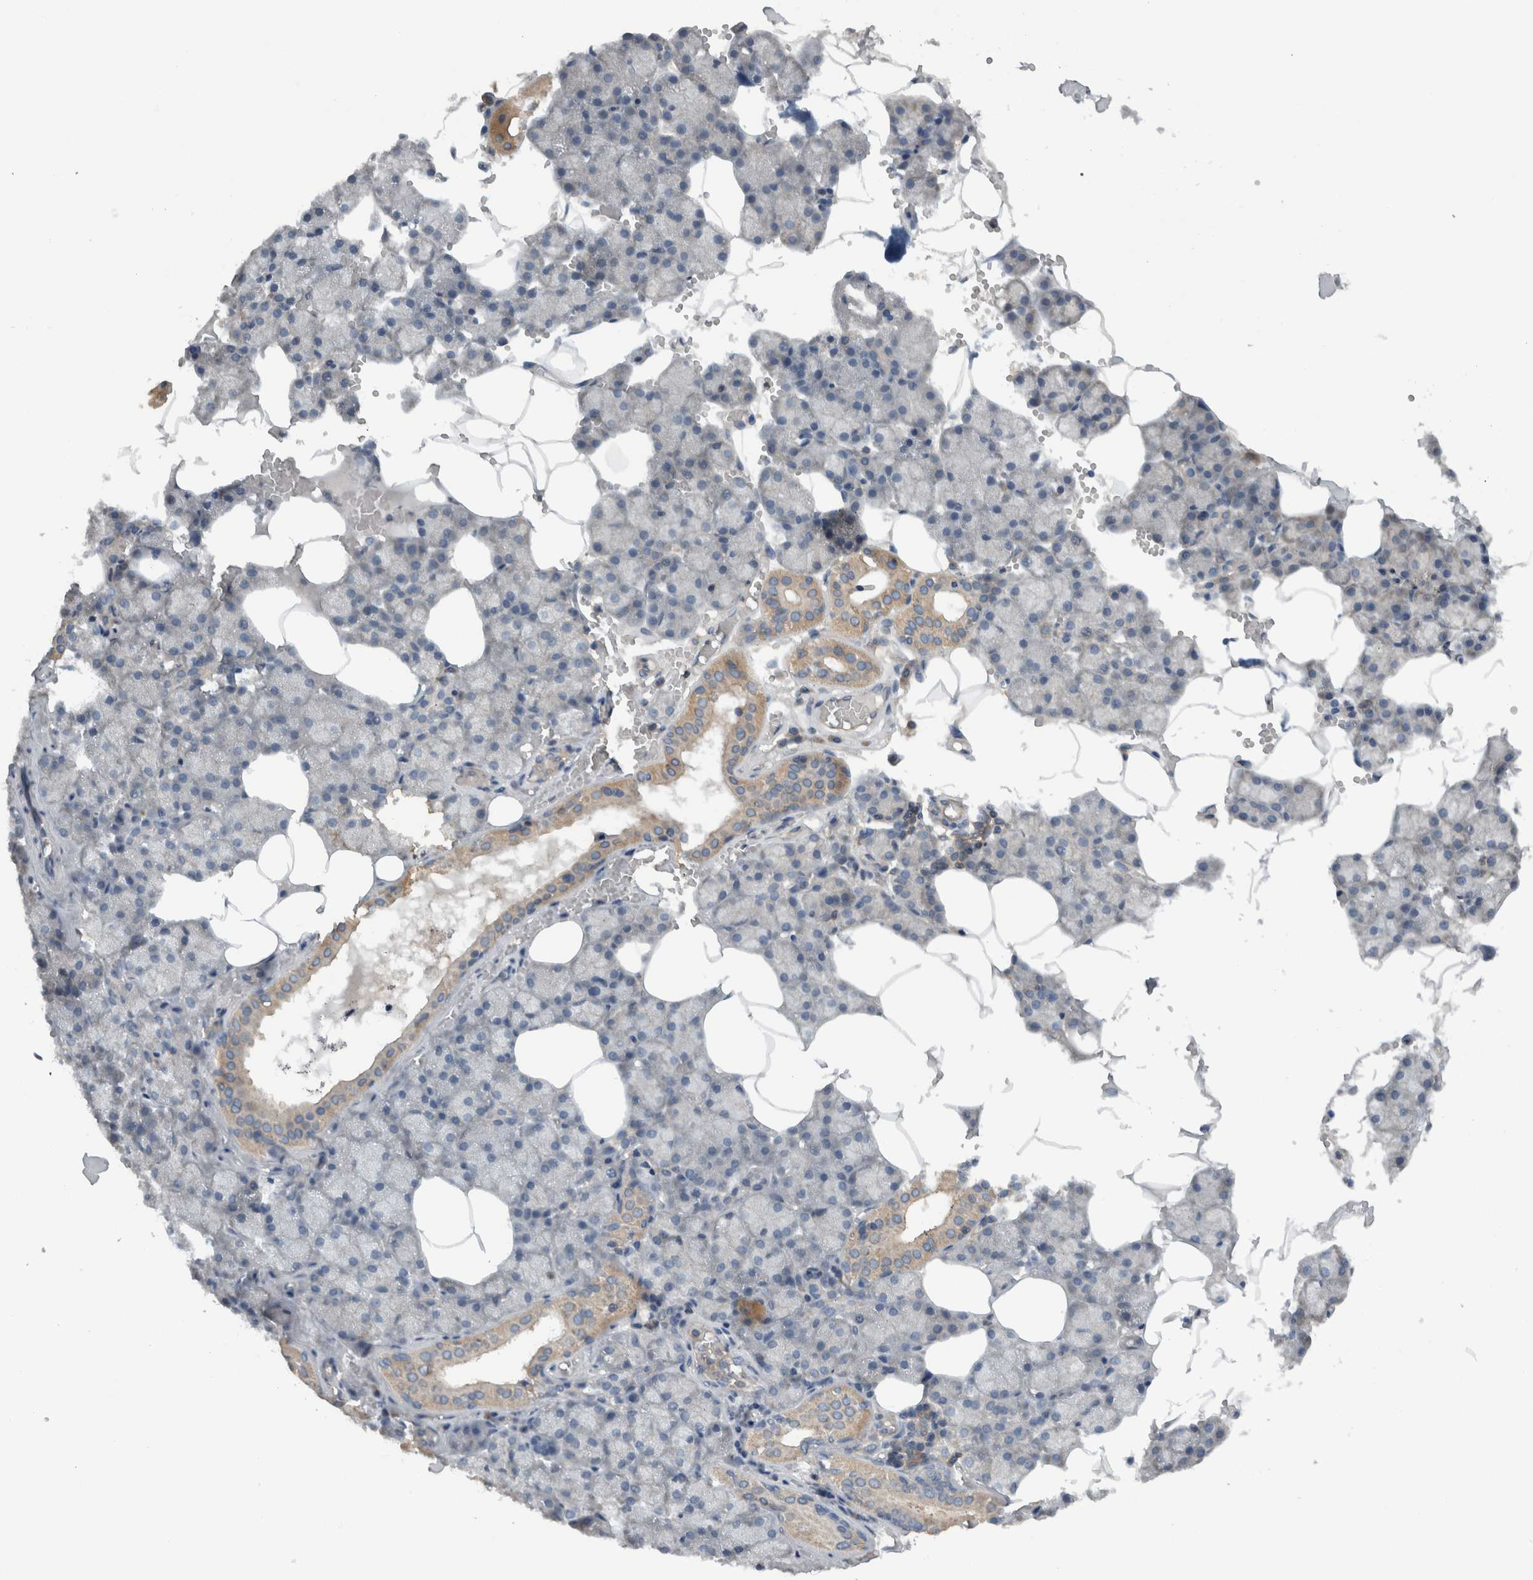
{"staining": {"intensity": "moderate", "quantity": "25%-75%", "location": "cytoplasmic/membranous"}, "tissue": "salivary gland", "cell_type": "Glandular cells", "image_type": "normal", "snomed": [{"axis": "morphology", "description": "Normal tissue, NOS"}, {"axis": "topography", "description": "Salivary gland"}], "caption": "Immunohistochemistry (IHC) (DAB (3,3'-diaminobenzidine)) staining of benign salivary gland demonstrates moderate cytoplasmic/membranous protein staining in approximately 25%-75% of glandular cells. Ihc stains the protein in brown and the nuclei are stained blue.", "gene": "SCARA5", "patient": {"sex": "male", "age": 62}}